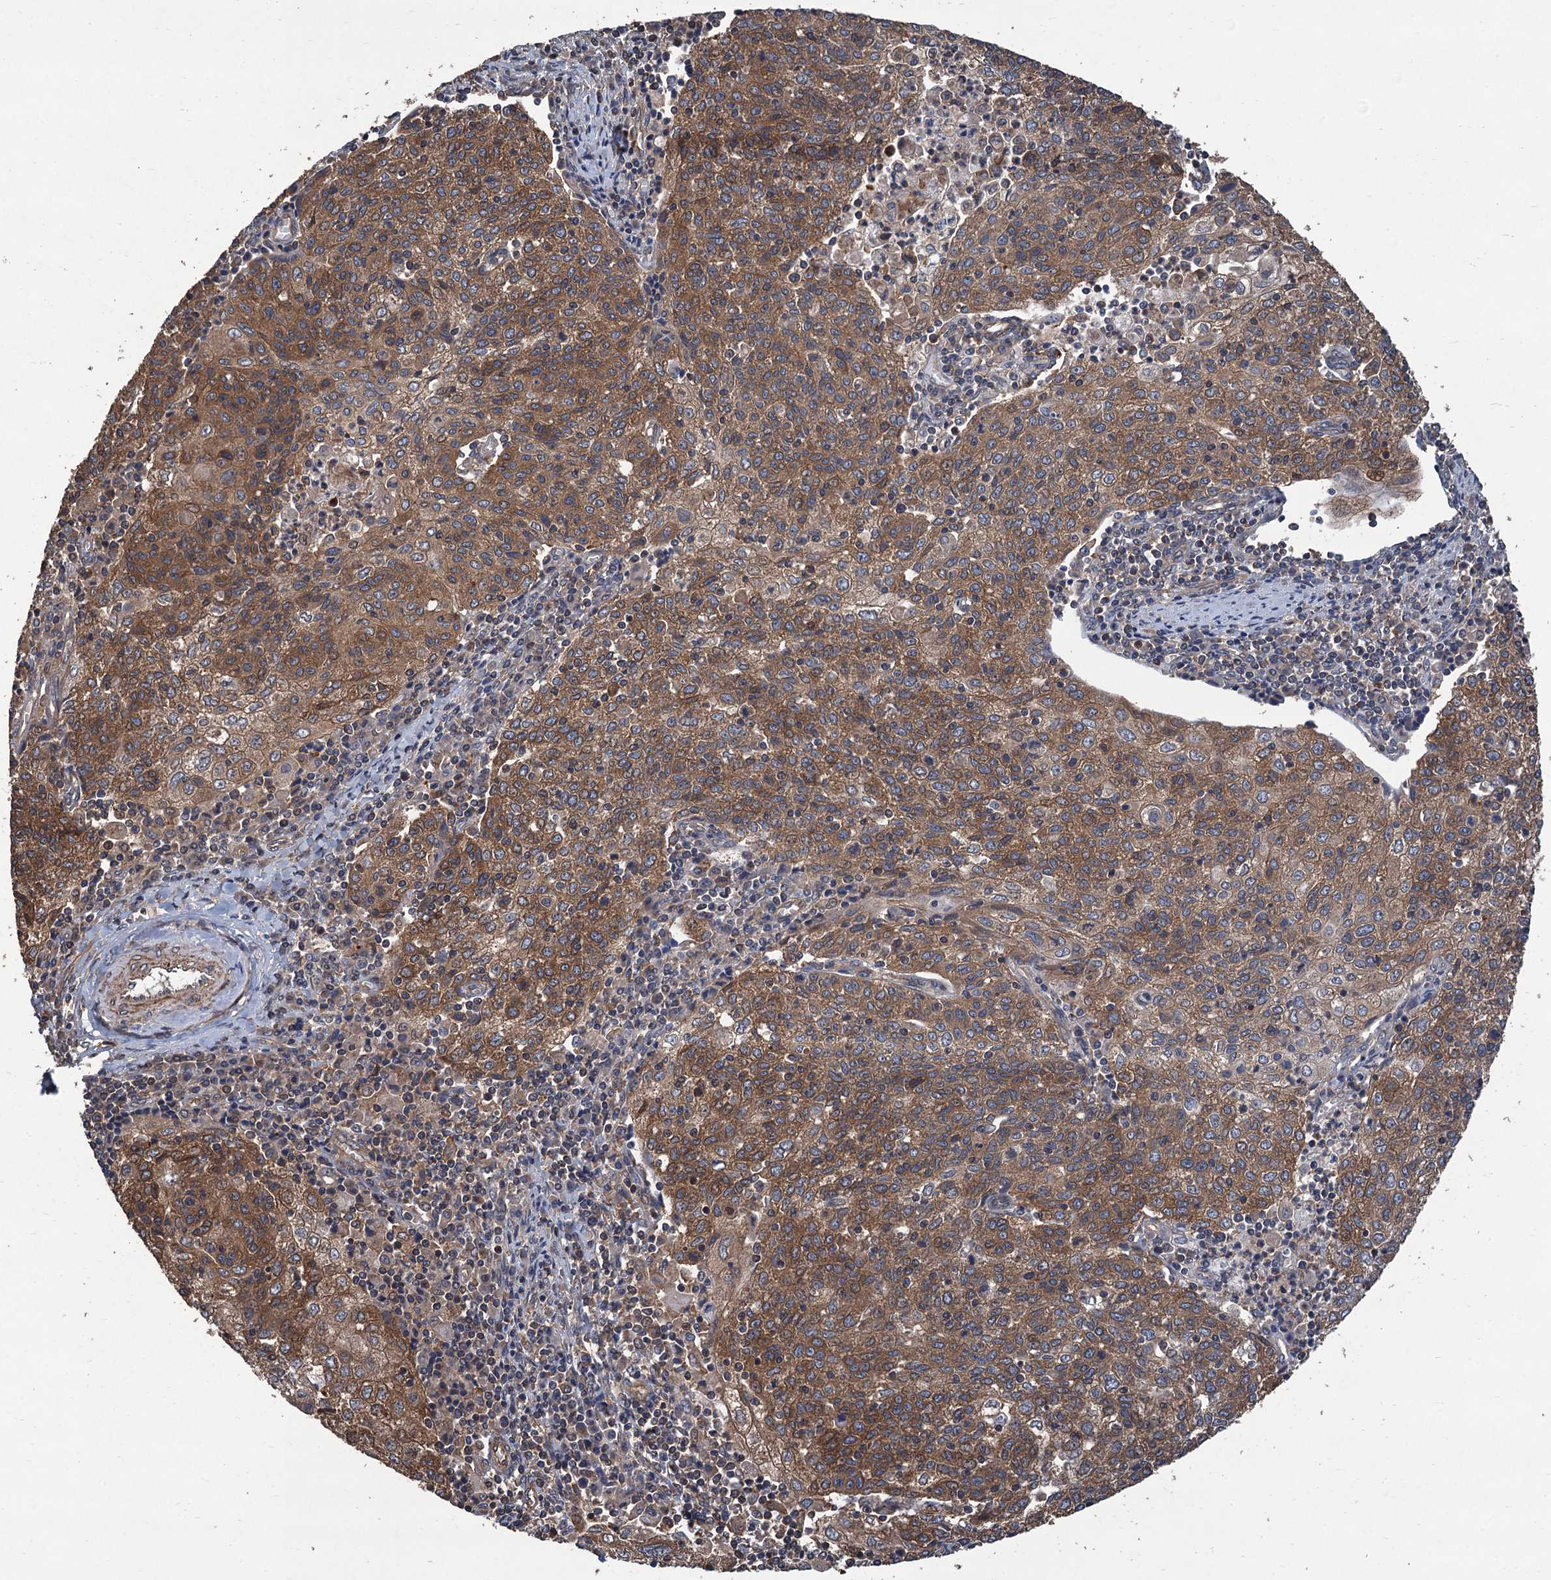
{"staining": {"intensity": "moderate", "quantity": ">75%", "location": "cytoplasmic/membranous"}, "tissue": "cervical cancer", "cell_type": "Tumor cells", "image_type": "cancer", "snomed": [{"axis": "morphology", "description": "Squamous cell carcinoma, NOS"}, {"axis": "topography", "description": "Cervix"}], "caption": "Immunohistochemistry (IHC) photomicrograph of neoplastic tissue: cervical cancer (squamous cell carcinoma) stained using immunohistochemistry (IHC) exhibits medium levels of moderate protein expression localized specifically in the cytoplasmic/membranous of tumor cells, appearing as a cytoplasmic/membranous brown color.", "gene": "PPP4R1", "patient": {"sex": "female", "age": 48}}